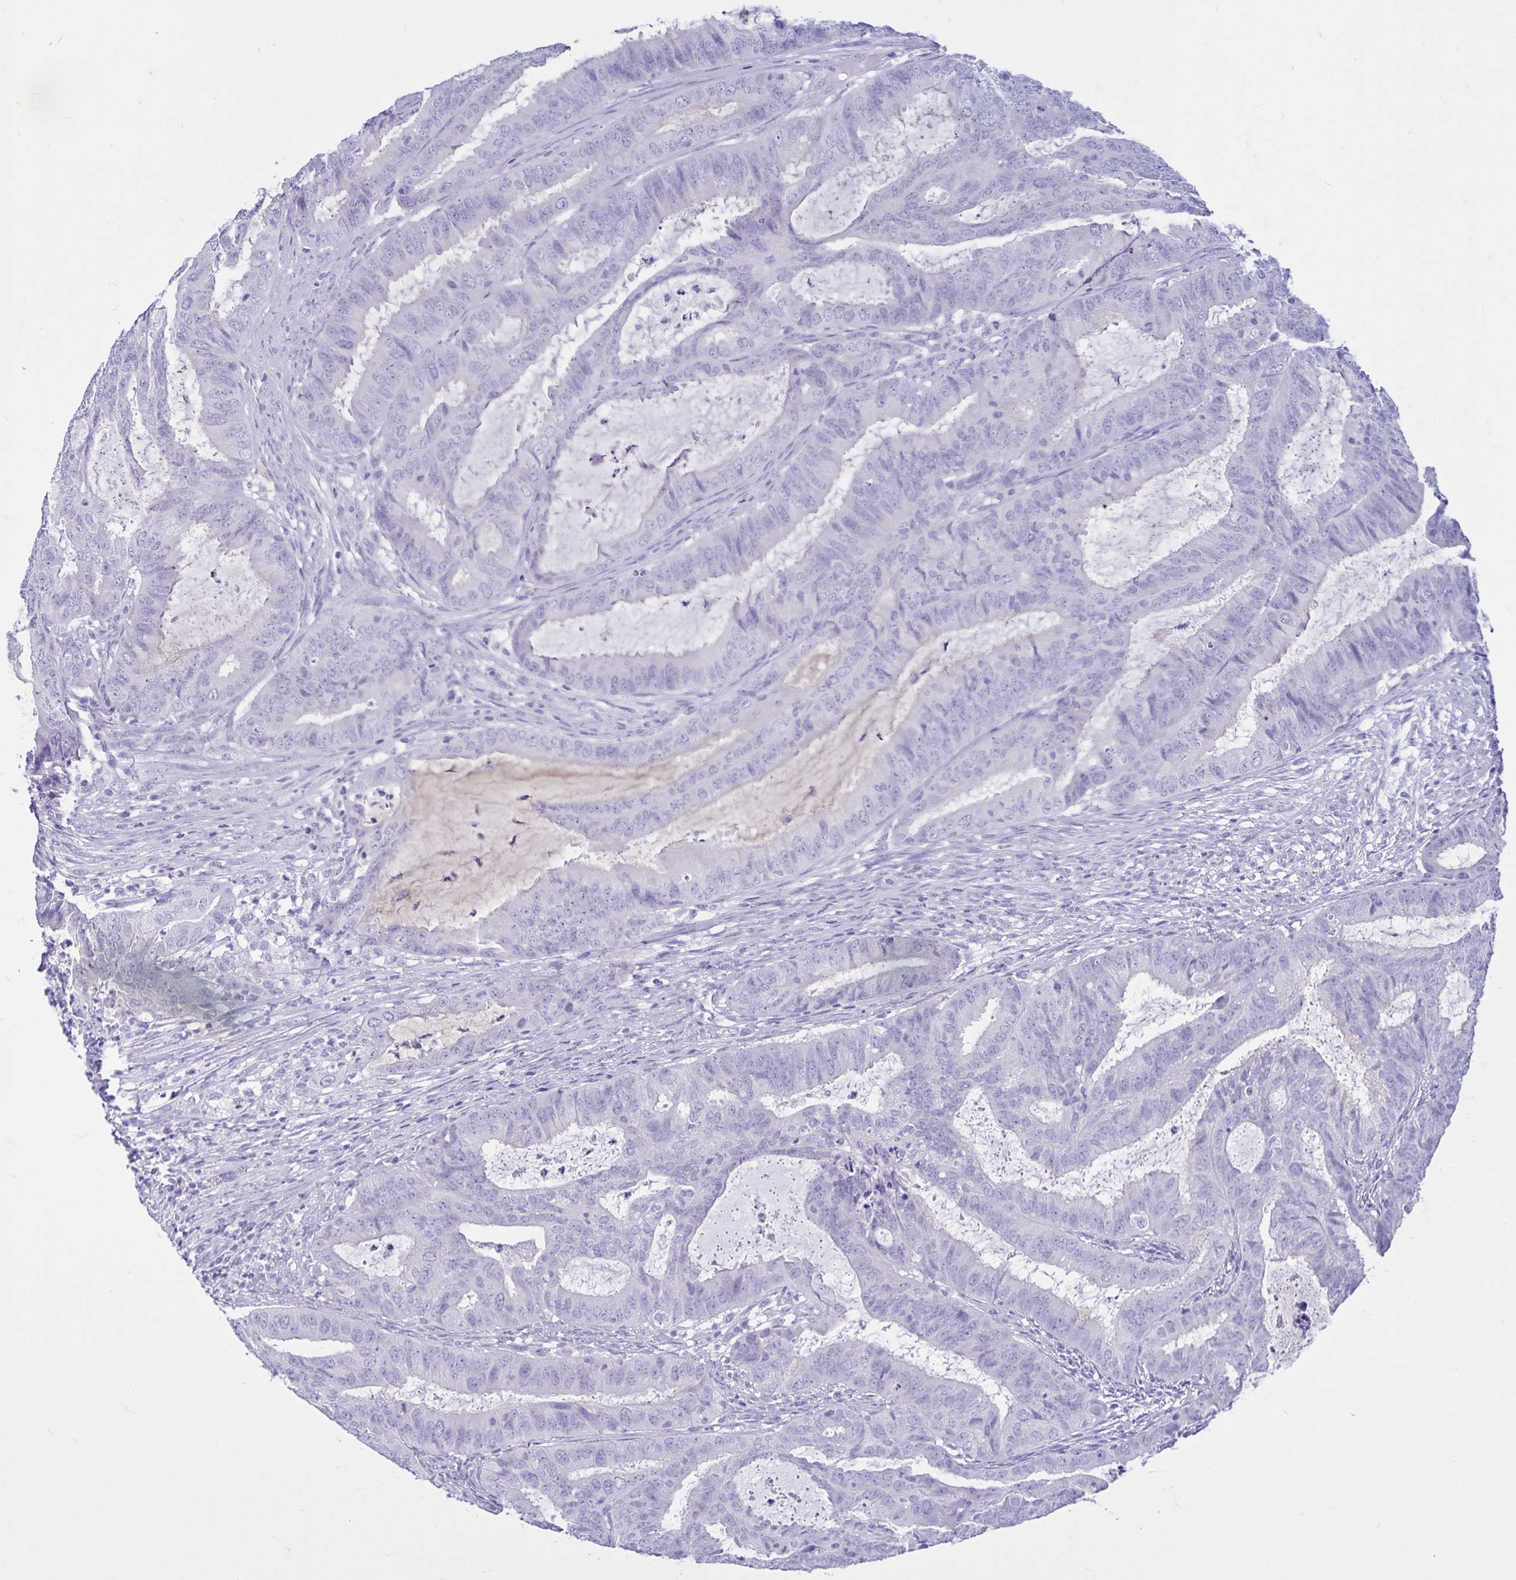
{"staining": {"intensity": "negative", "quantity": "none", "location": "none"}, "tissue": "endometrial cancer", "cell_type": "Tumor cells", "image_type": "cancer", "snomed": [{"axis": "morphology", "description": "Adenocarcinoma, NOS"}, {"axis": "topography", "description": "Endometrium"}], "caption": "Immunohistochemistry (IHC) histopathology image of endometrial cancer (adenocarcinoma) stained for a protein (brown), which shows no positivity in tumor cells.", "gene": "CYP19A1", "patient": {"sex": "female", "age": 51}}